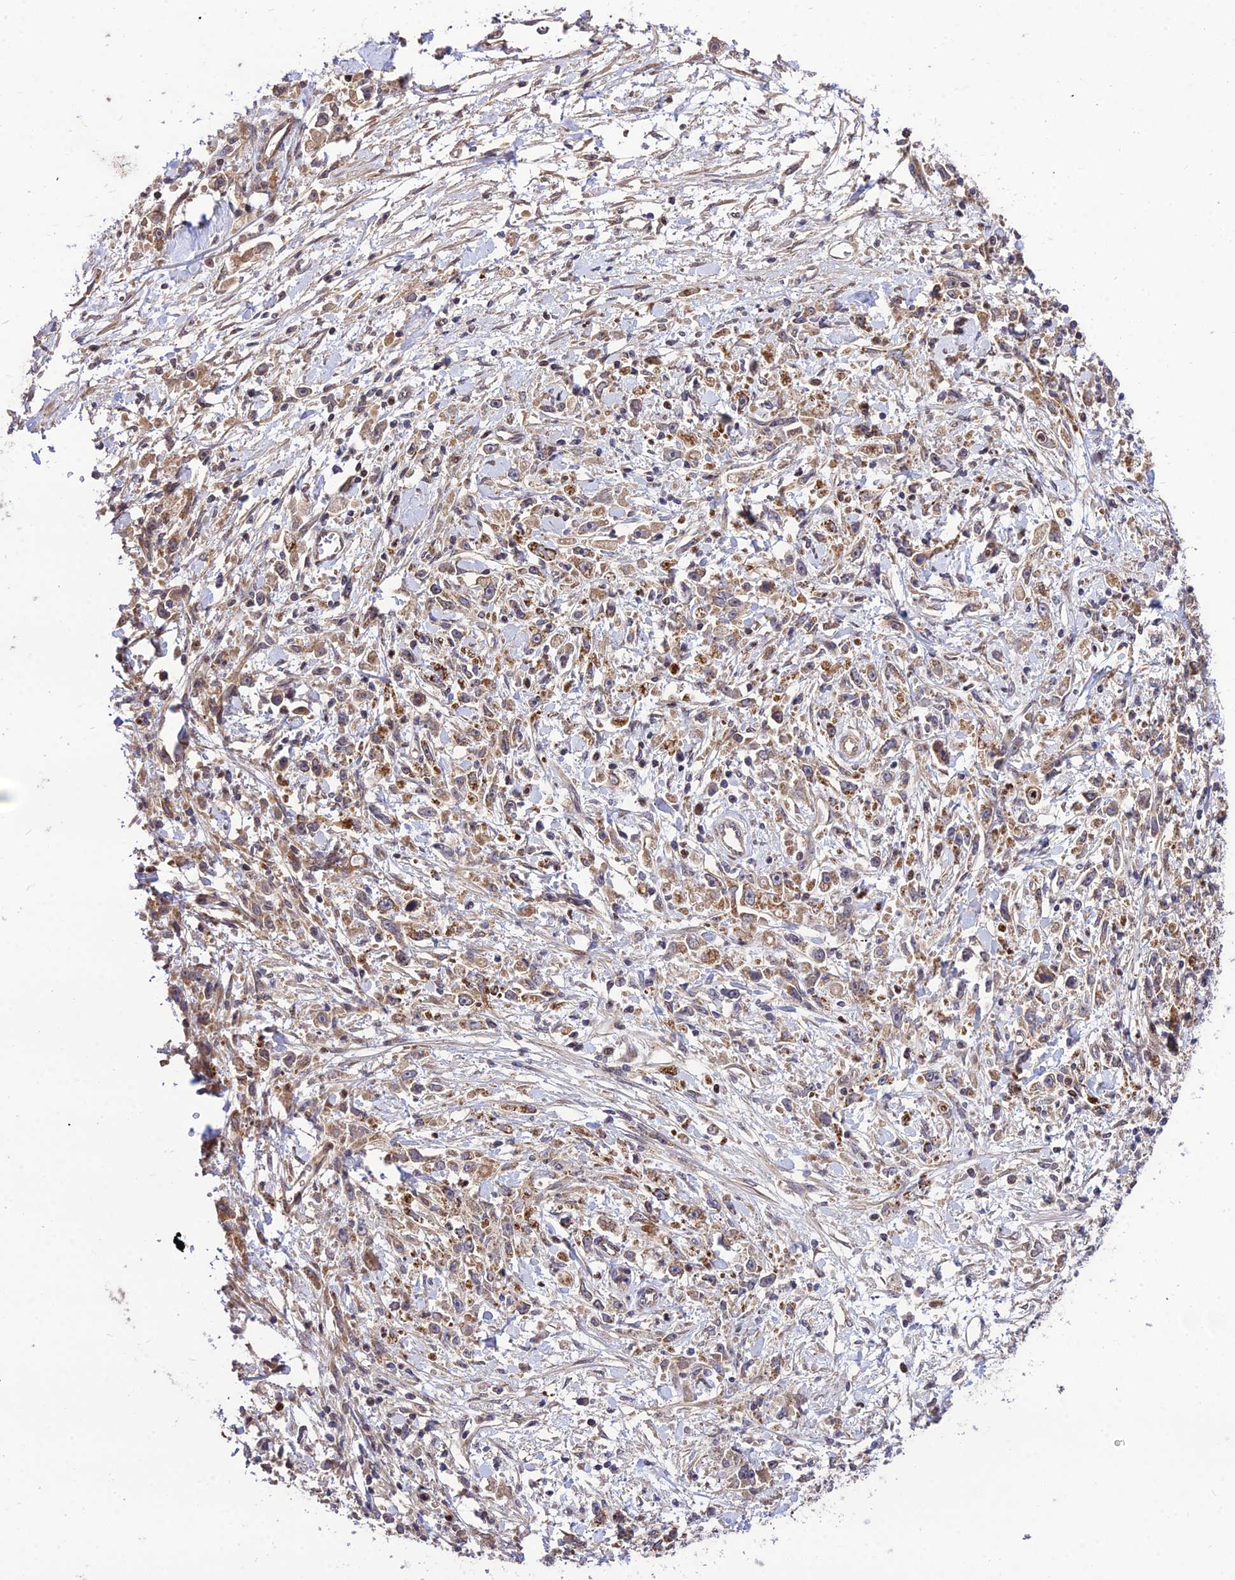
{"staining": {"intensity": "moderate", "quantity": ">75%", "location": "cytoplasmic/membranous"}, "tissue": "stomach cancer", "cell_type": "Tumor cells", "image_type": "cancer", "snomed": [{"axis": "morphology", "description": "Adenocarcinoma, NOS"}, {"axis": "topography", "description": "Stomach"}], "caption": "High-power microscopy captured an immunohistochemistry histopathology image of stomach cancer, revealing moderate cytoplasmic/membranous staining in about >75% of tumor cells. Using DAB (brown) and hematoxylin (blue) stains, captured at high magnification using brightfield microscopy.", "gene": "SMG6", "patient": {"sex": "female", "age": 59}}